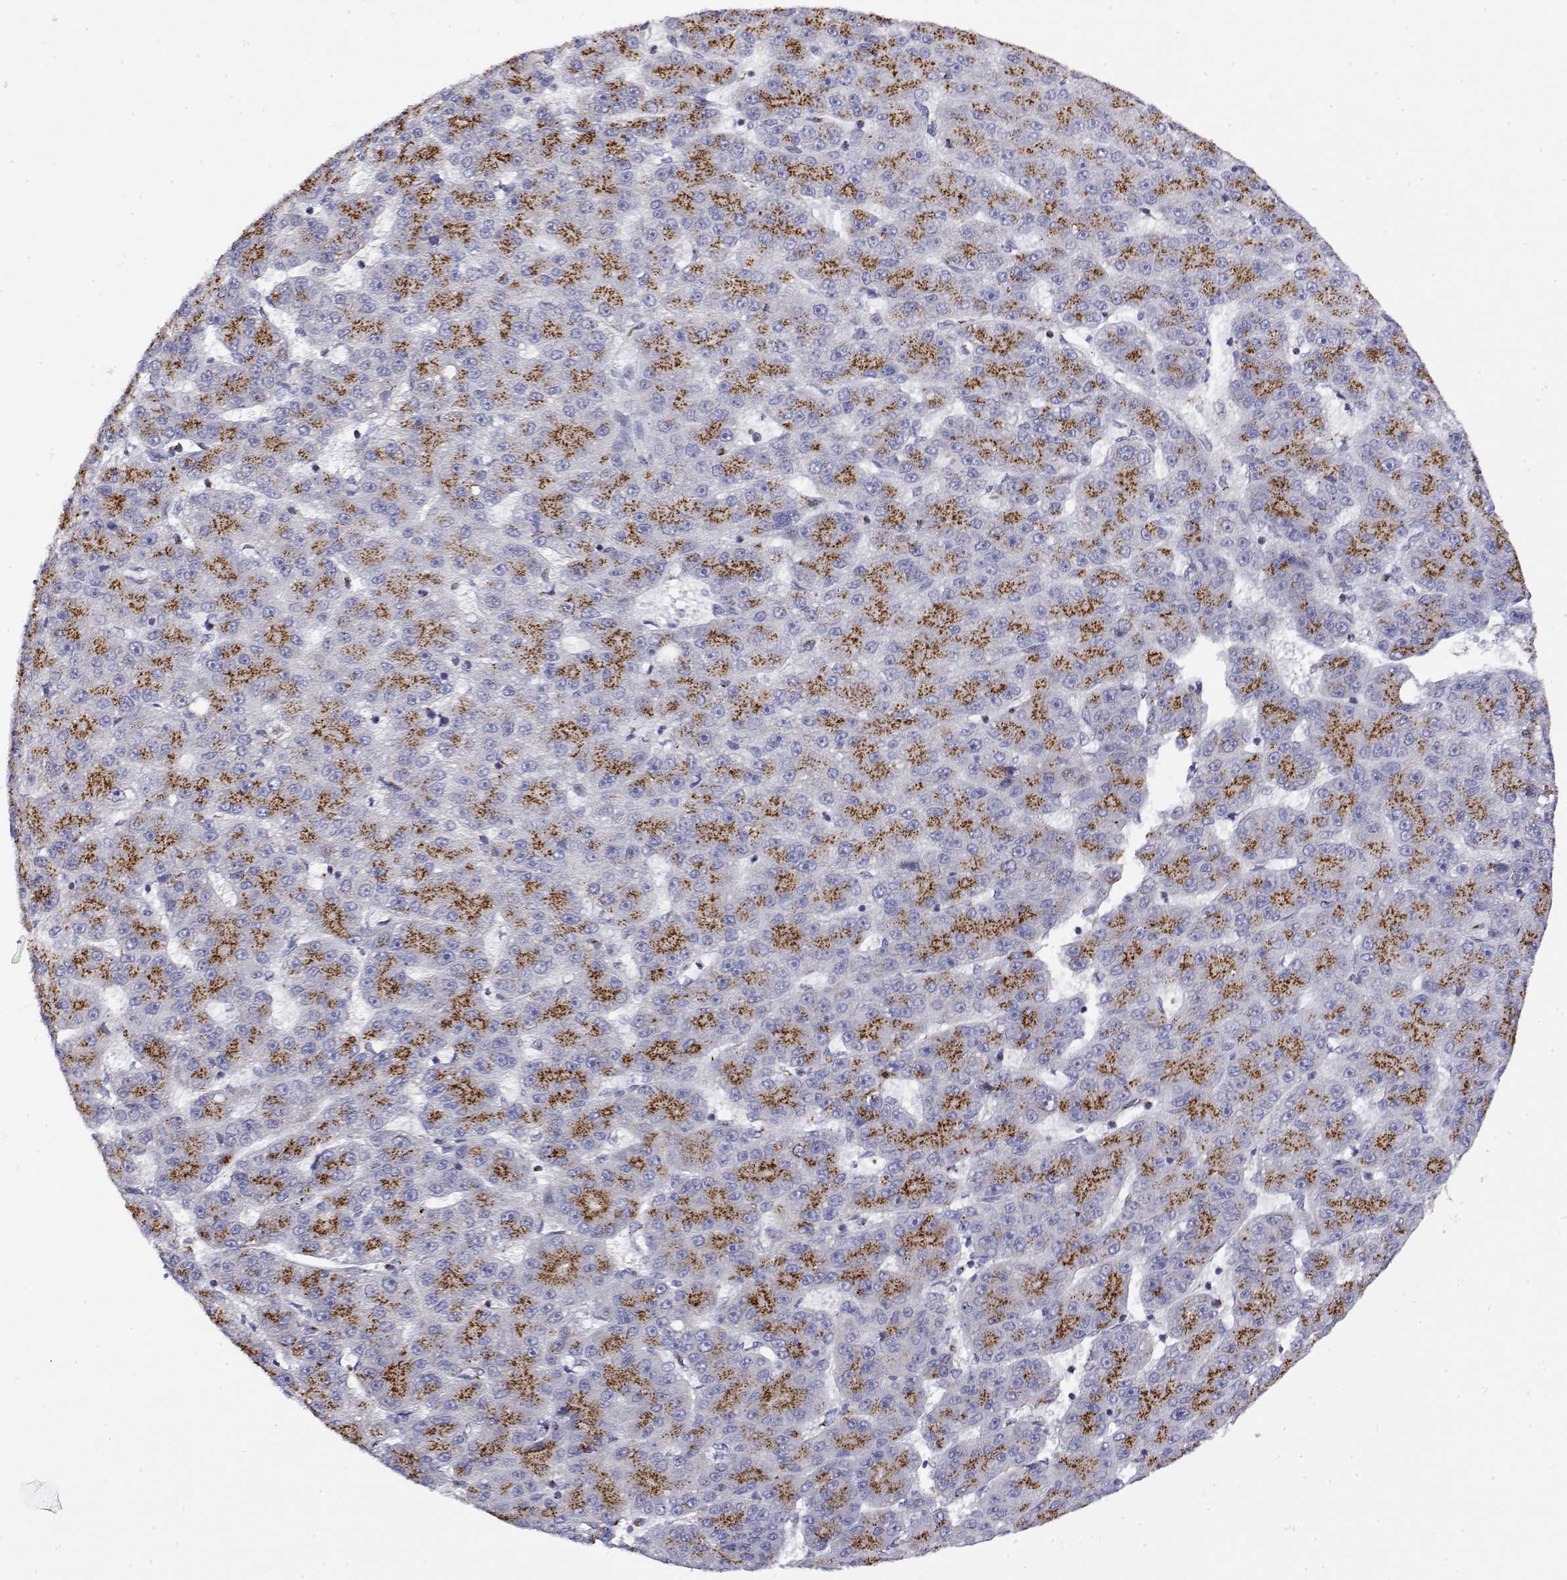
{"staining": {"intensity": "strong", "quantity": "25%-75%", "location": "cytoplasmic/membranous"}, "tissue": "liver cancer", "cell_type": "Tumor cells", "image_type": "cancer", "snomed": [{"axis": "morphology", "description": "Carcinoma, Hepatocellular, NOS"}, {"axis": "topography", "description": "Liver"}], "caption": "Protein staining of liver hepatocellular carcinoma tissue reveals strong cytoplasmic/membranous staining in about 25%-75% of tumor cells. (Brightfield microscopy of DAB IHC at high magnification).", "gene": "YIPF3", "patient": {"sex": "male", "age": 67}}